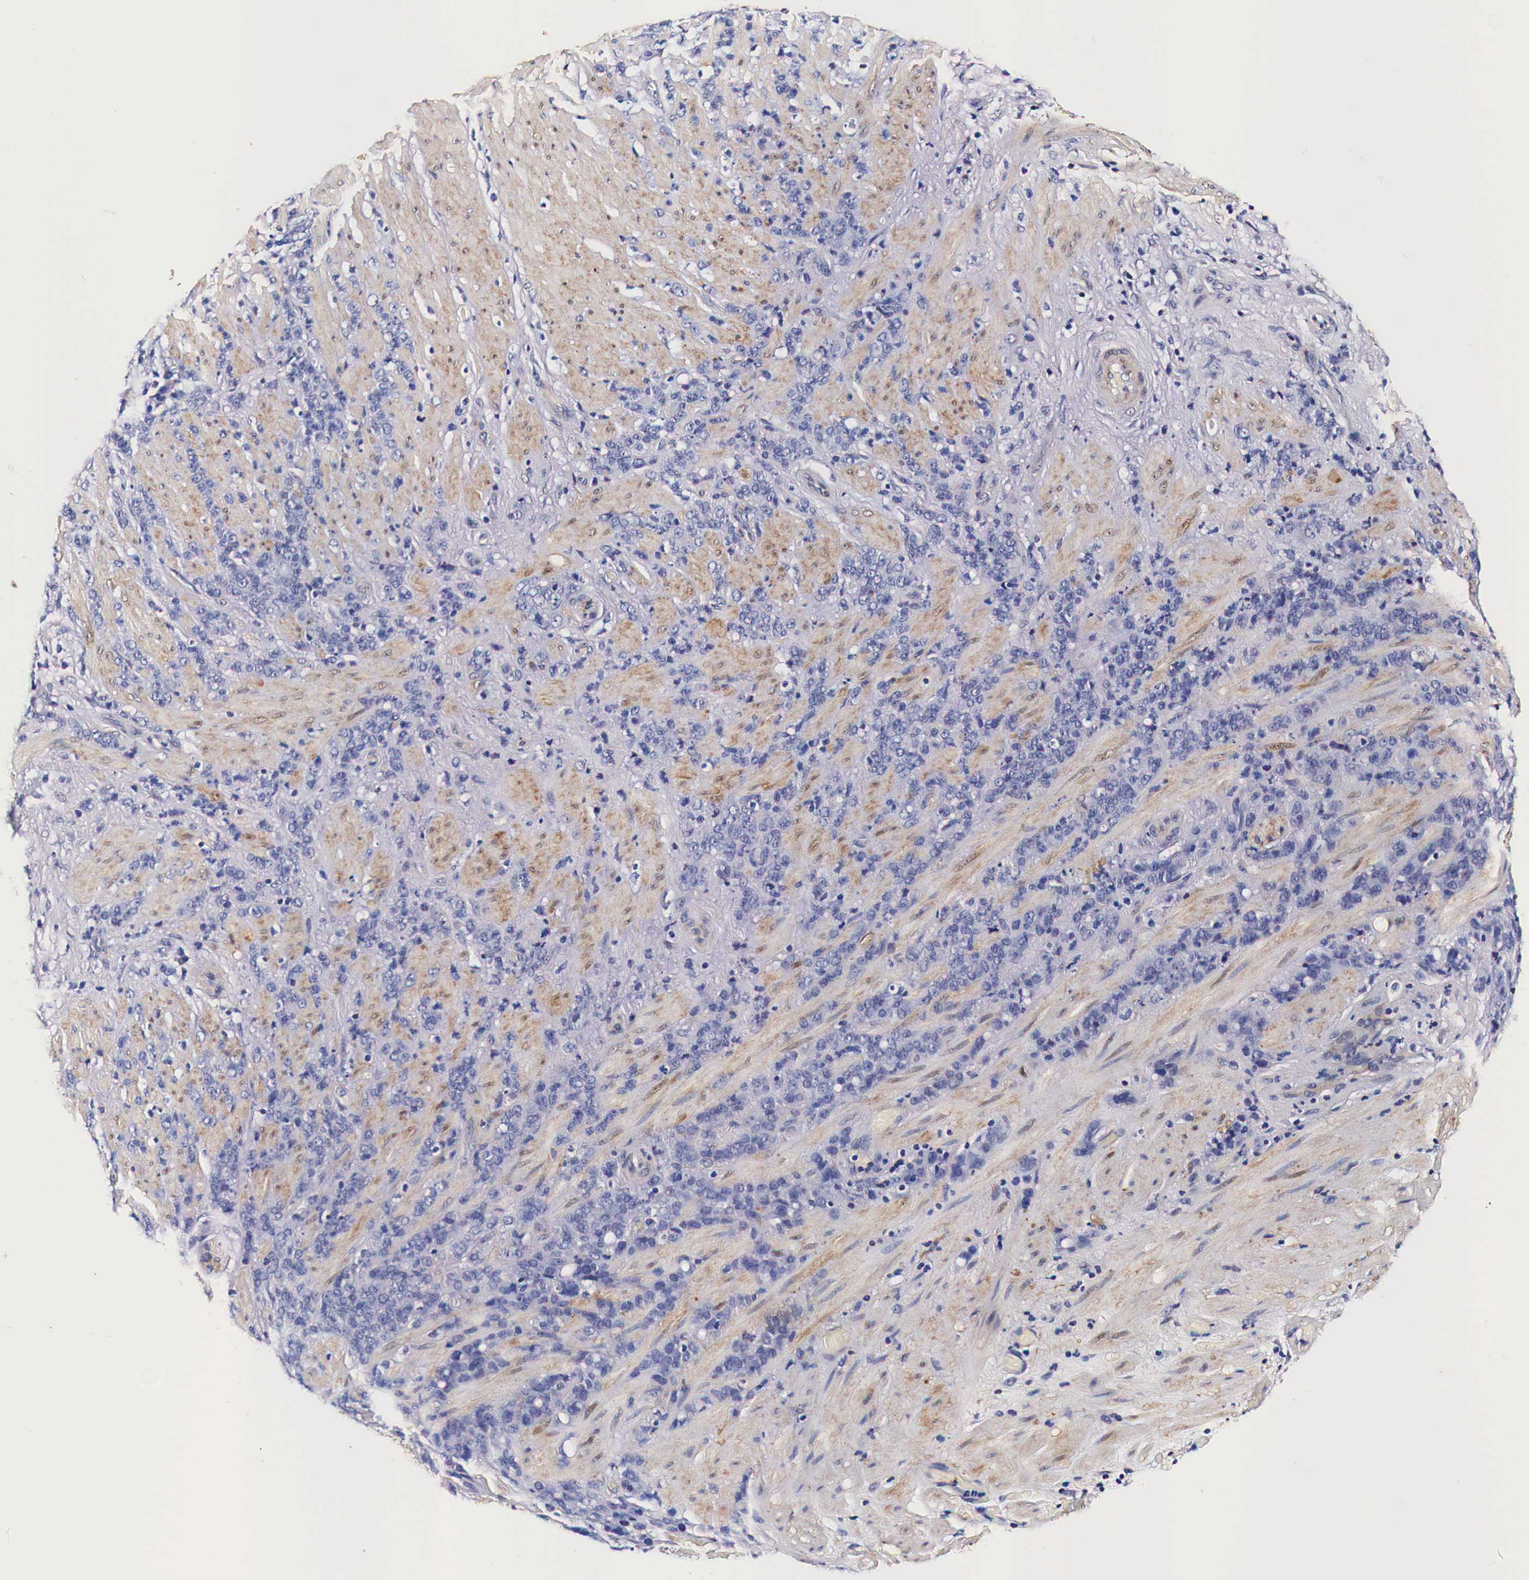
{"staining": {"intensity": "negative", "quantity": "none", "location": "none"}, "tissue": "stomach cancer", "cell_type": "Tumor cells", "image_type": "cancer", "snomed": [{"axis": "morphology", "description": "Adenocarcinoma, NOS"}, {"axis": "topography", "description": "Stomach, lower"}], "caption": "This is a image of immunohistochemistry staining of stomach adenocarcinoma, which shows no positivity in tumor cells. (DAB immunohistochemistry (IHC) with hematoxylin counter stain).", "gene": "HSPB1", "patient": {"sex": "male", "age": 88}}